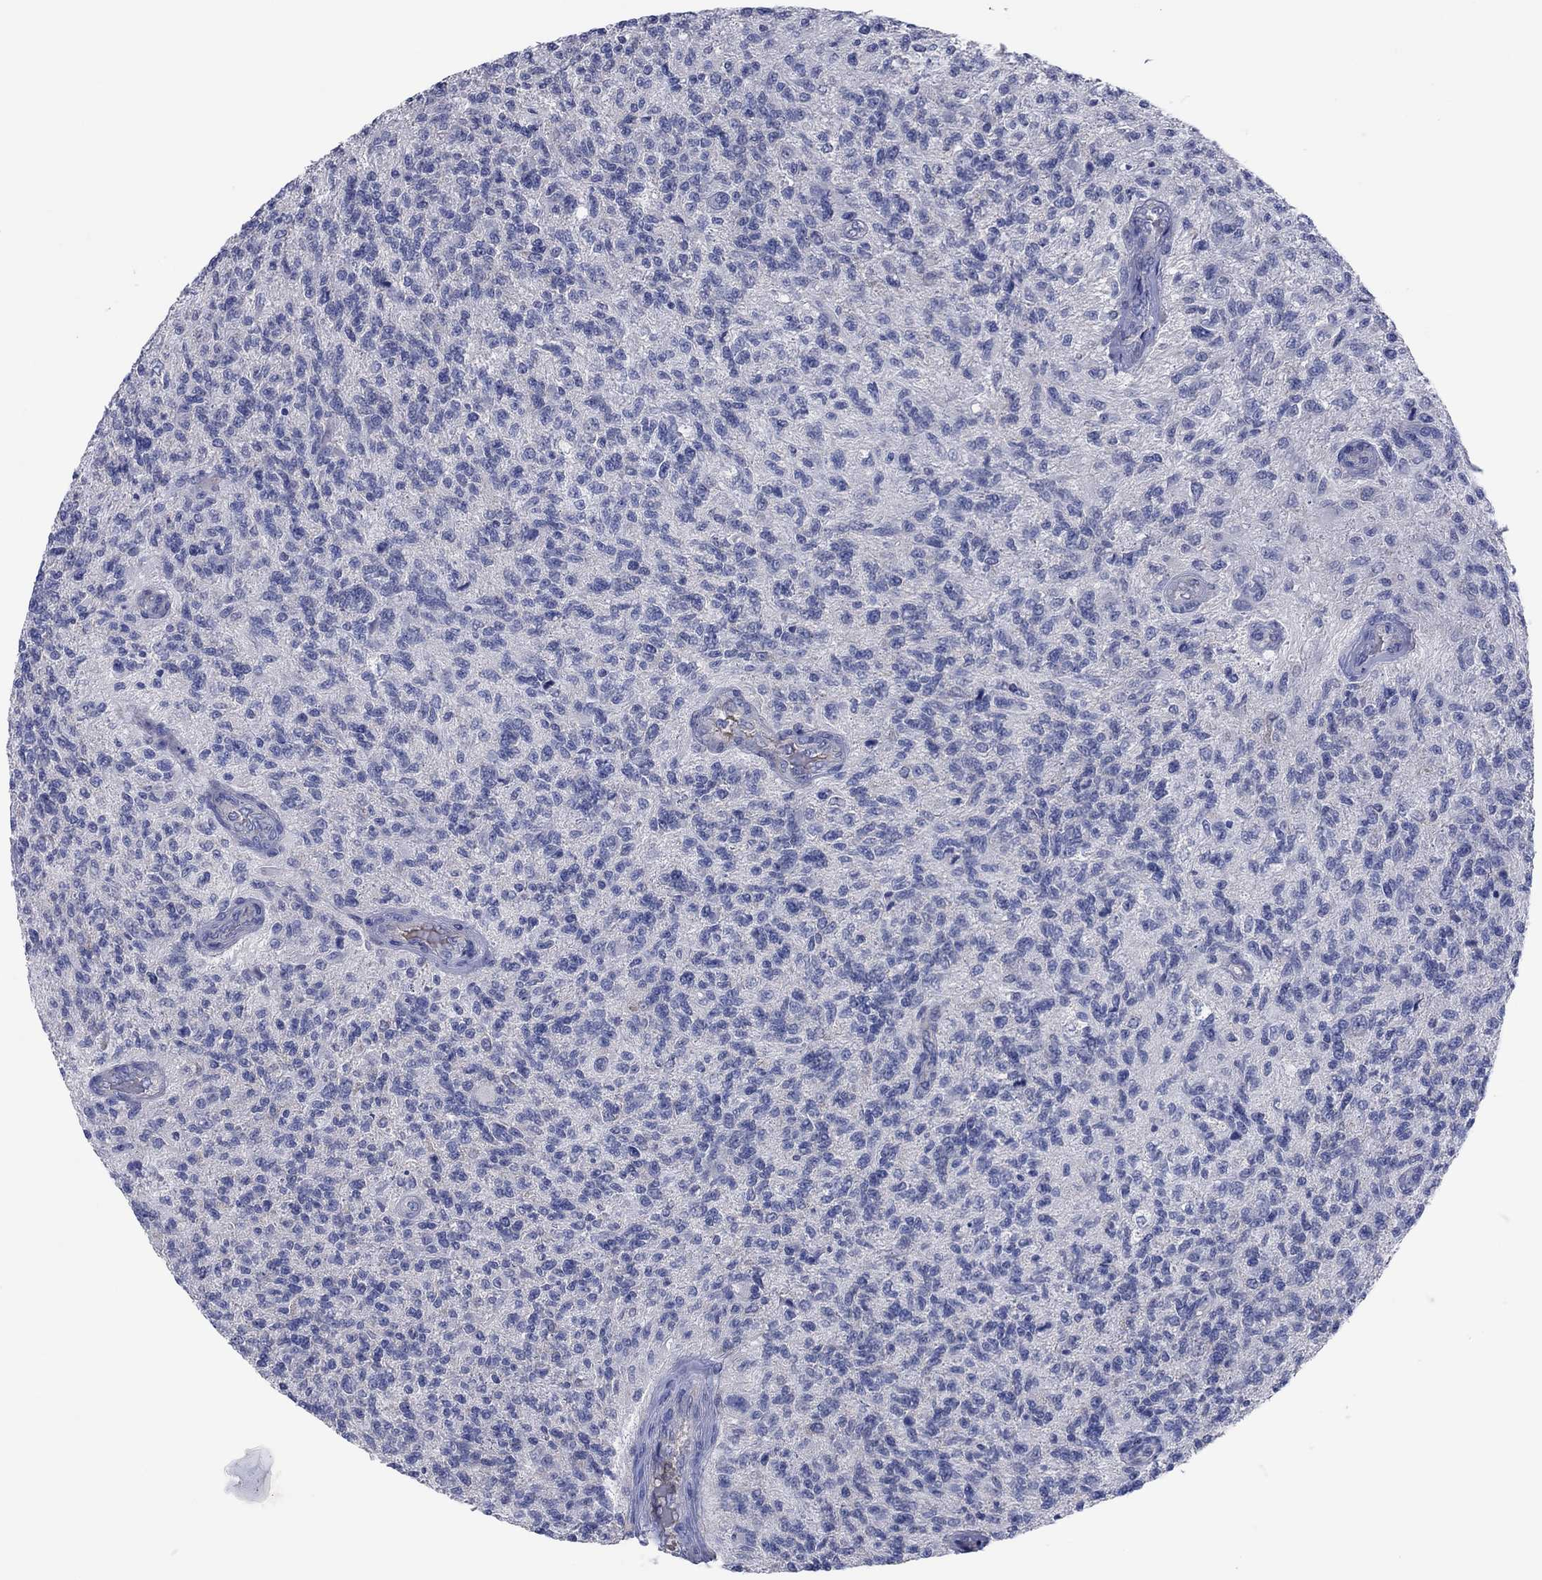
{"staining": {"intensity": "negative", "quantity": "none", "location": "none"}, "tissue": "glioma", "cell_type": "Tumor cells", "image_type": "cancer", "snomed": [{"axis": "morphology", "description": "Glioma, malignant, High grade"}, {"axis": "topography", "description": "Brain"}], "caption": "An immunohistochemistry histopathology image of malignant high-grade glioma is shown. There is no staining in tumor cells of malignant high-grade glioma.", "gene": "PVR", "patient": {"sex": "male", "age": 56}}